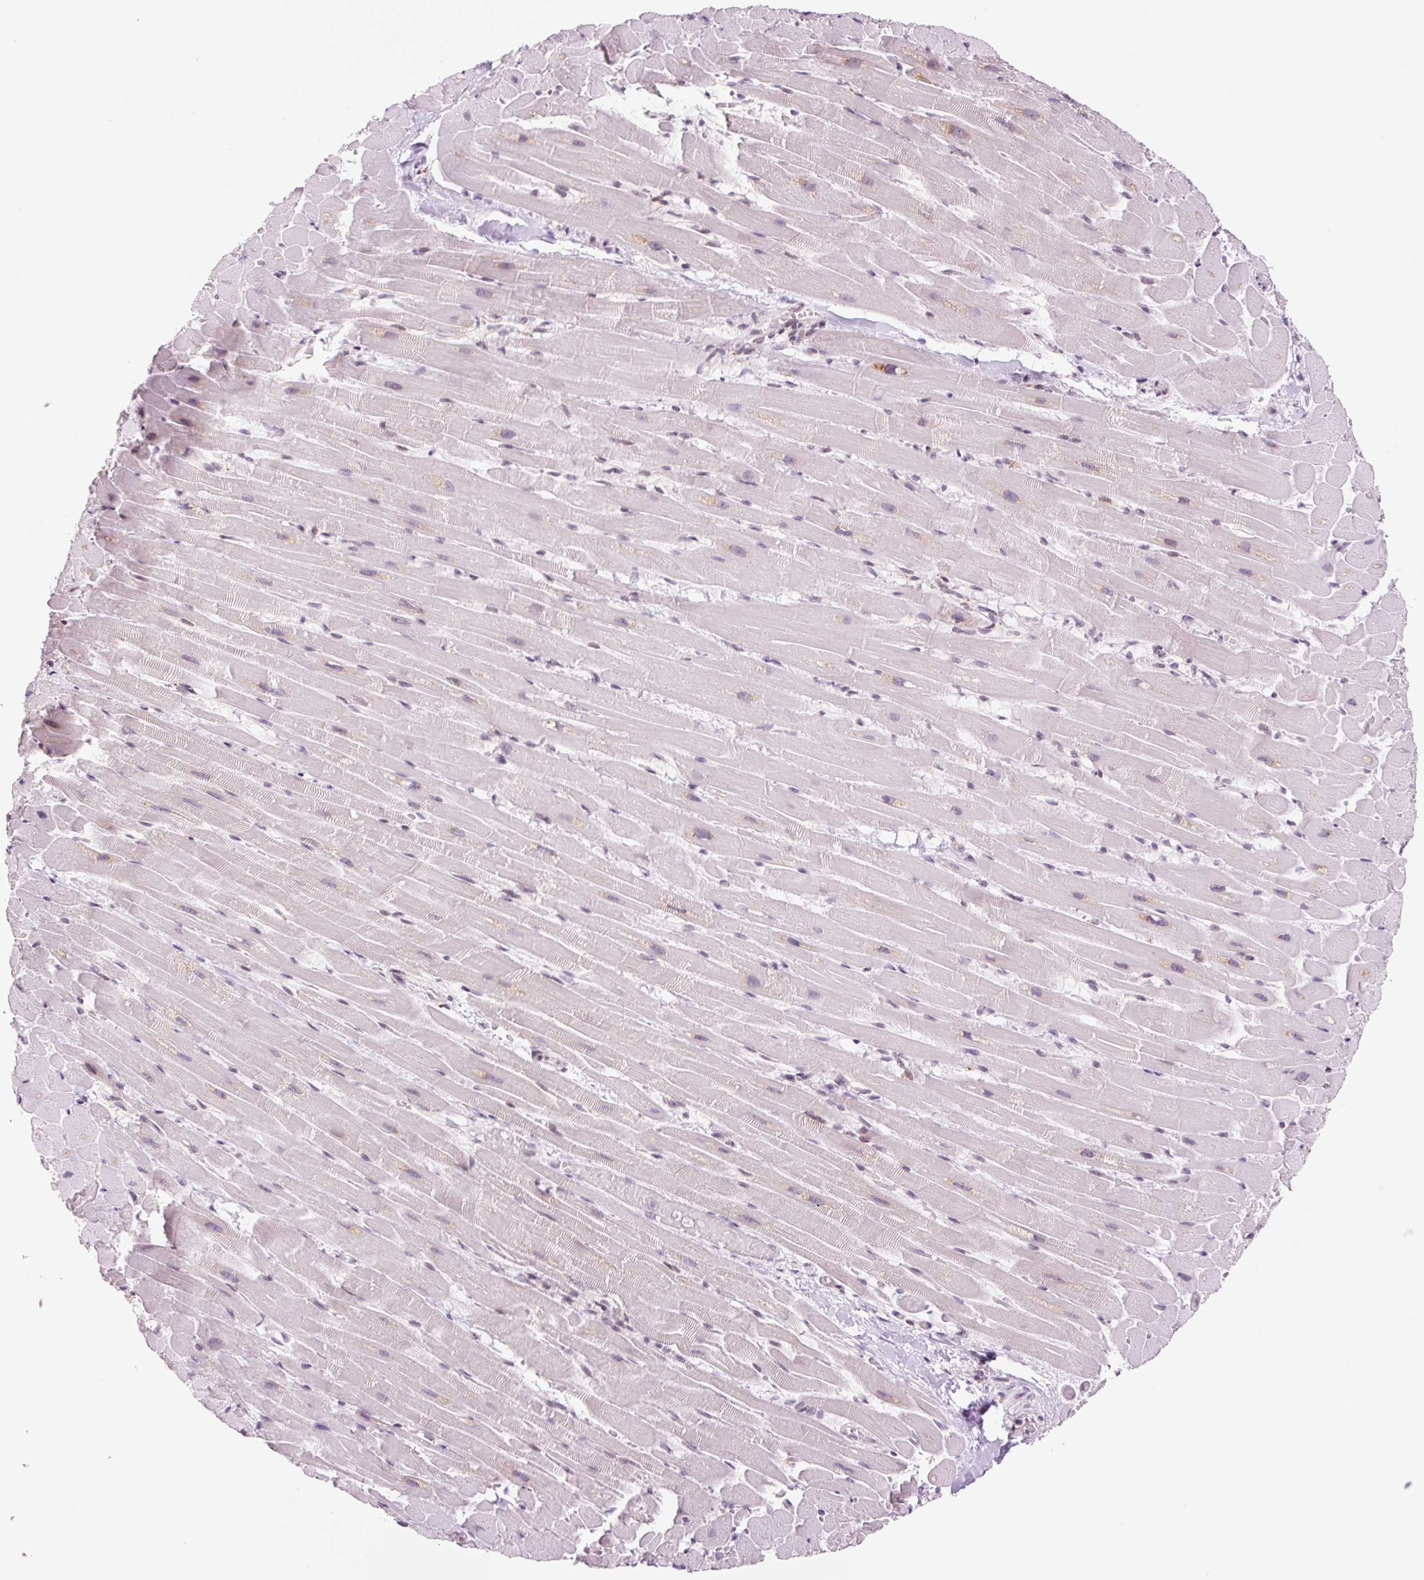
{"staining": {"intensity": "negative", "quantity": "none", "location": "none"}, "tissue": "heart muscle", "cell_type": "Cardiomyocytes", "image_type": "normal", "snomed": [{"axis": "morphology", "description": "Normal tissue, NOS"}, {"axis": "topography", "description": "Heart"}], "caption": "Photomicrograph shows no protein staining in cardiomyocytes of unremarkable heart muscle. (Immunohistochemistry, brightfield microscopy, high magnification).", "gene": "RPL41", "patient": {"sex": "male", "age": 37}}